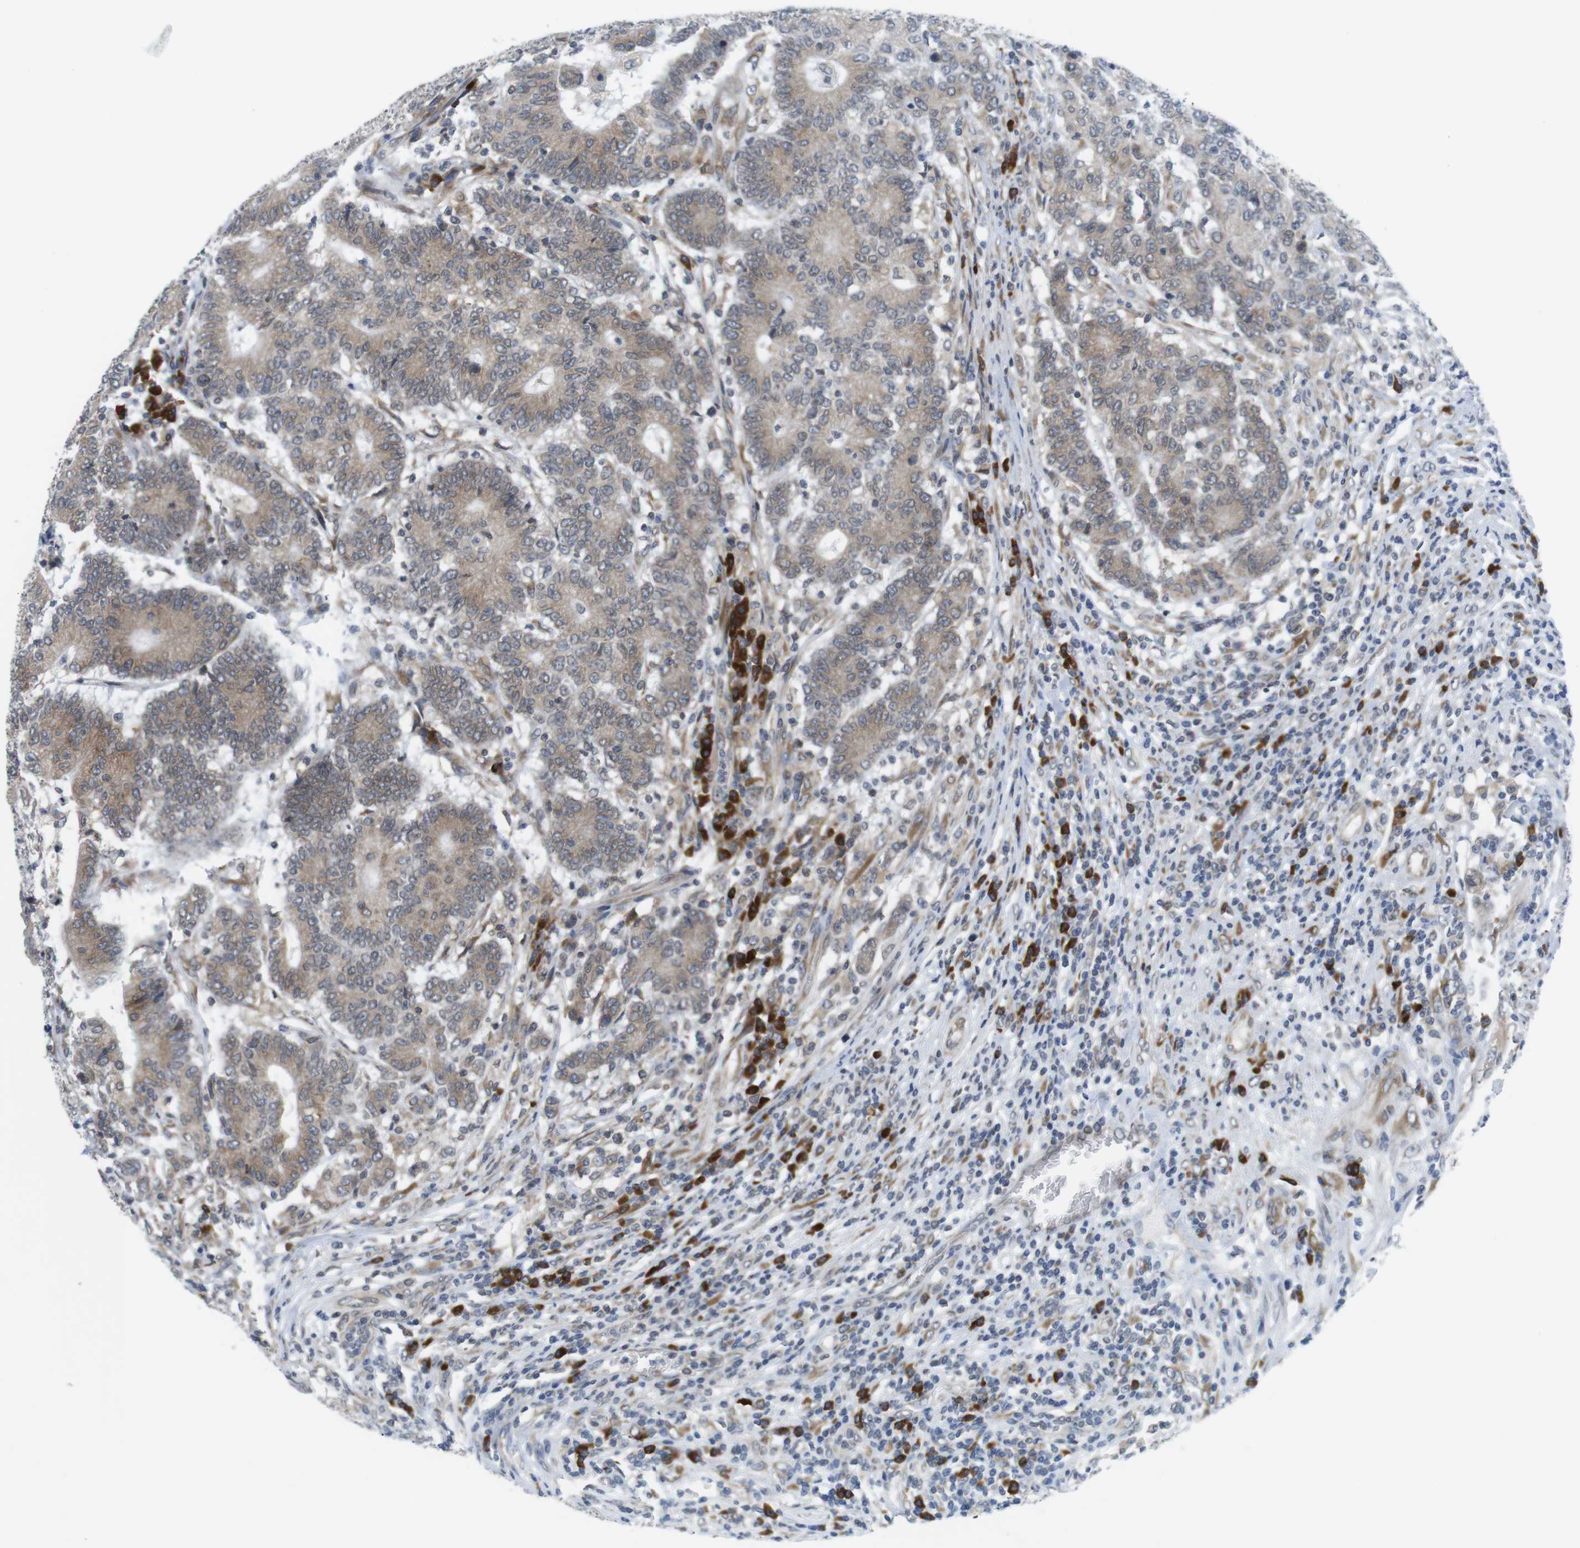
{"staining": {"intensity": "weak", "quantity": ">75%", "location": "cytoplasmic/membranous"}, "tissue": "colorectal cancer", "cell_type": "Tumor cells", "image_type": "cancer", "snomed": [{"axis": "morphology", "description": "Normal tissue, NOS"}, {"axis": "morphology", "description": "Adenocarcinoma, NOS"}, {"axis": "topography", "description": "Colon"}], "caption": "A low amount of weak cytoplasmic/membranous expression is identified in about >75% of tumor cells in colorectal cancer tissue.", "gene": "ERGIC3", "patient": {"sex": "female", "age": 75}}